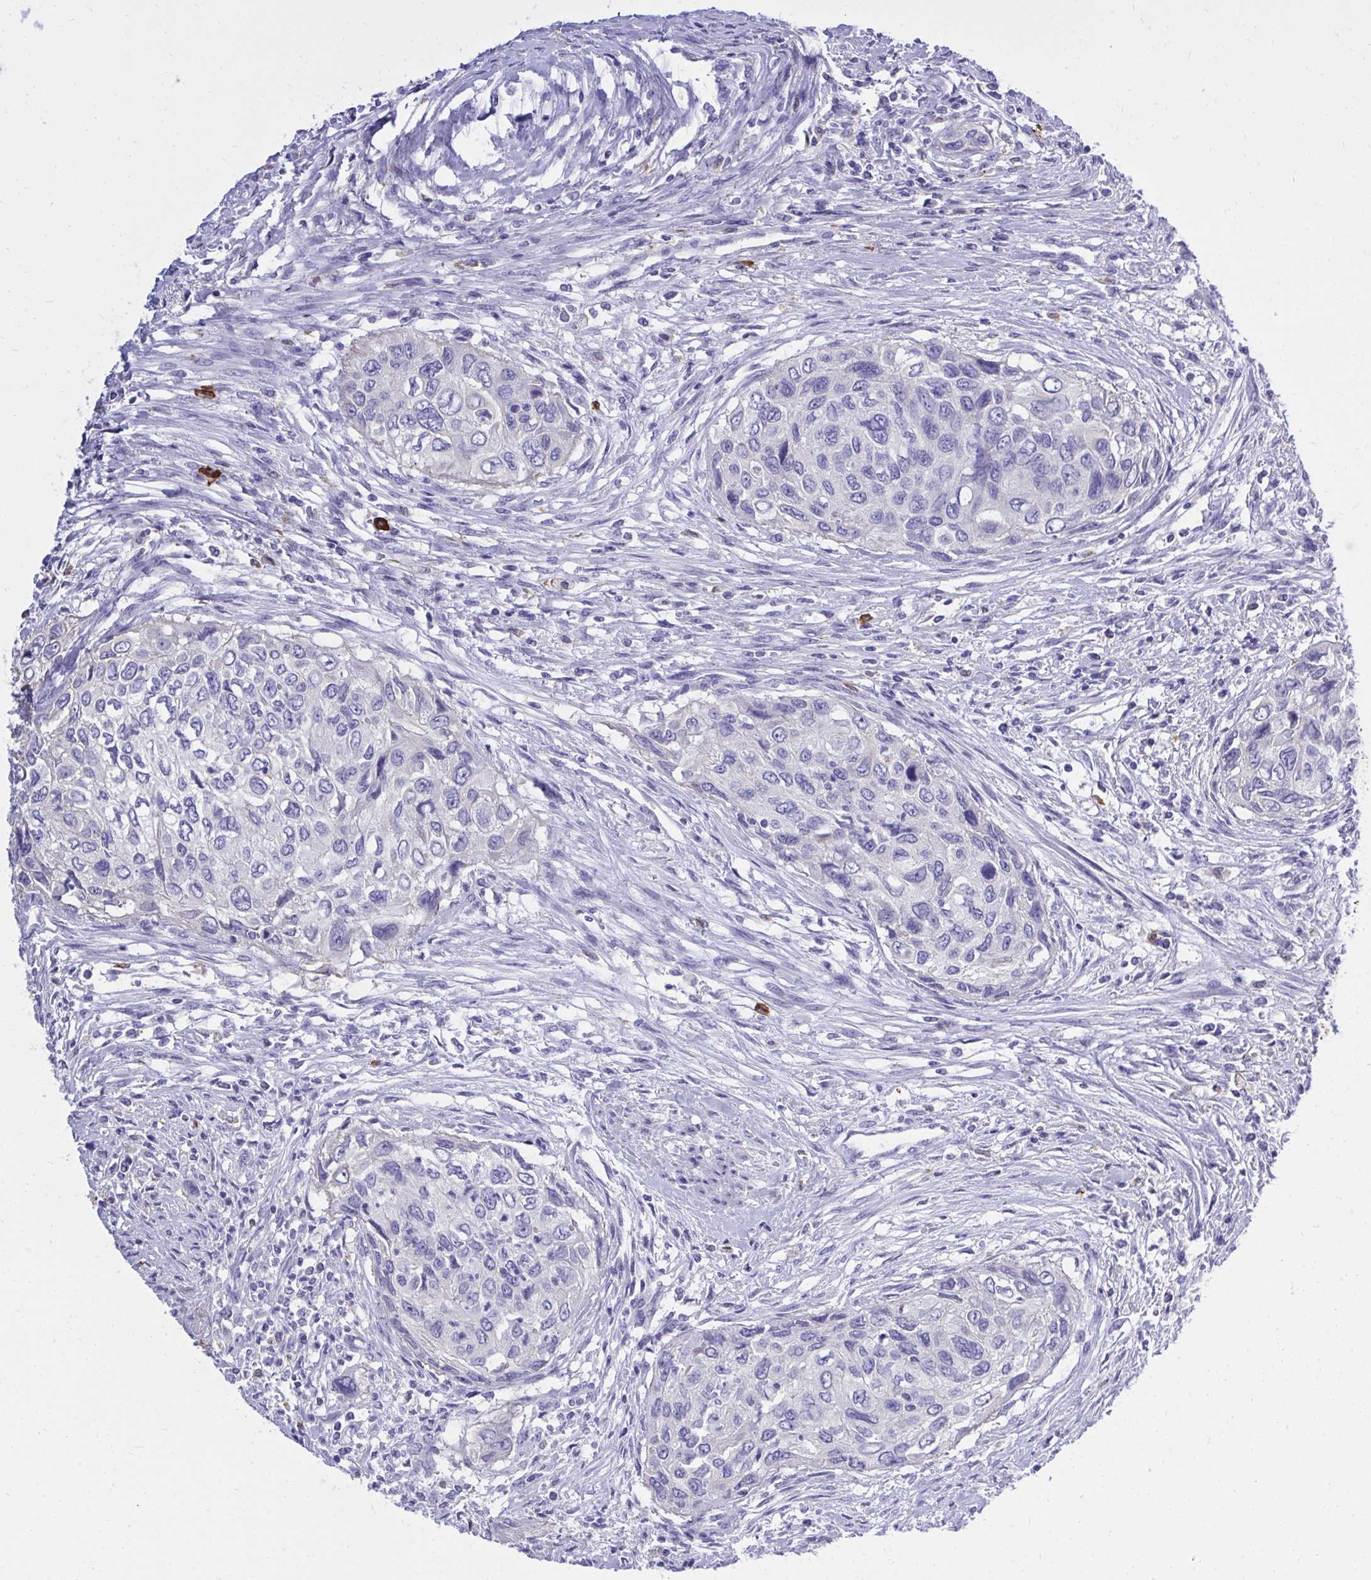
{"staining": {"intensity": "negative", "quantity": "none", "location": "none"}, "tissue": "urothelial cancer", "cell_type": "Tumor cells", "image_type": "cancer", "snomed": [{"axis": "morphology", "description": "Urothelial carcinoma, High grade"}, {"axis": "topography", "description": "Urinary bladder"}], "caption": "Tumor cells are negative for brown protein staining in high-grade urothelial carcinoma.", "gene": "PSD", "patient": {"sex": "female", "age": 60}}